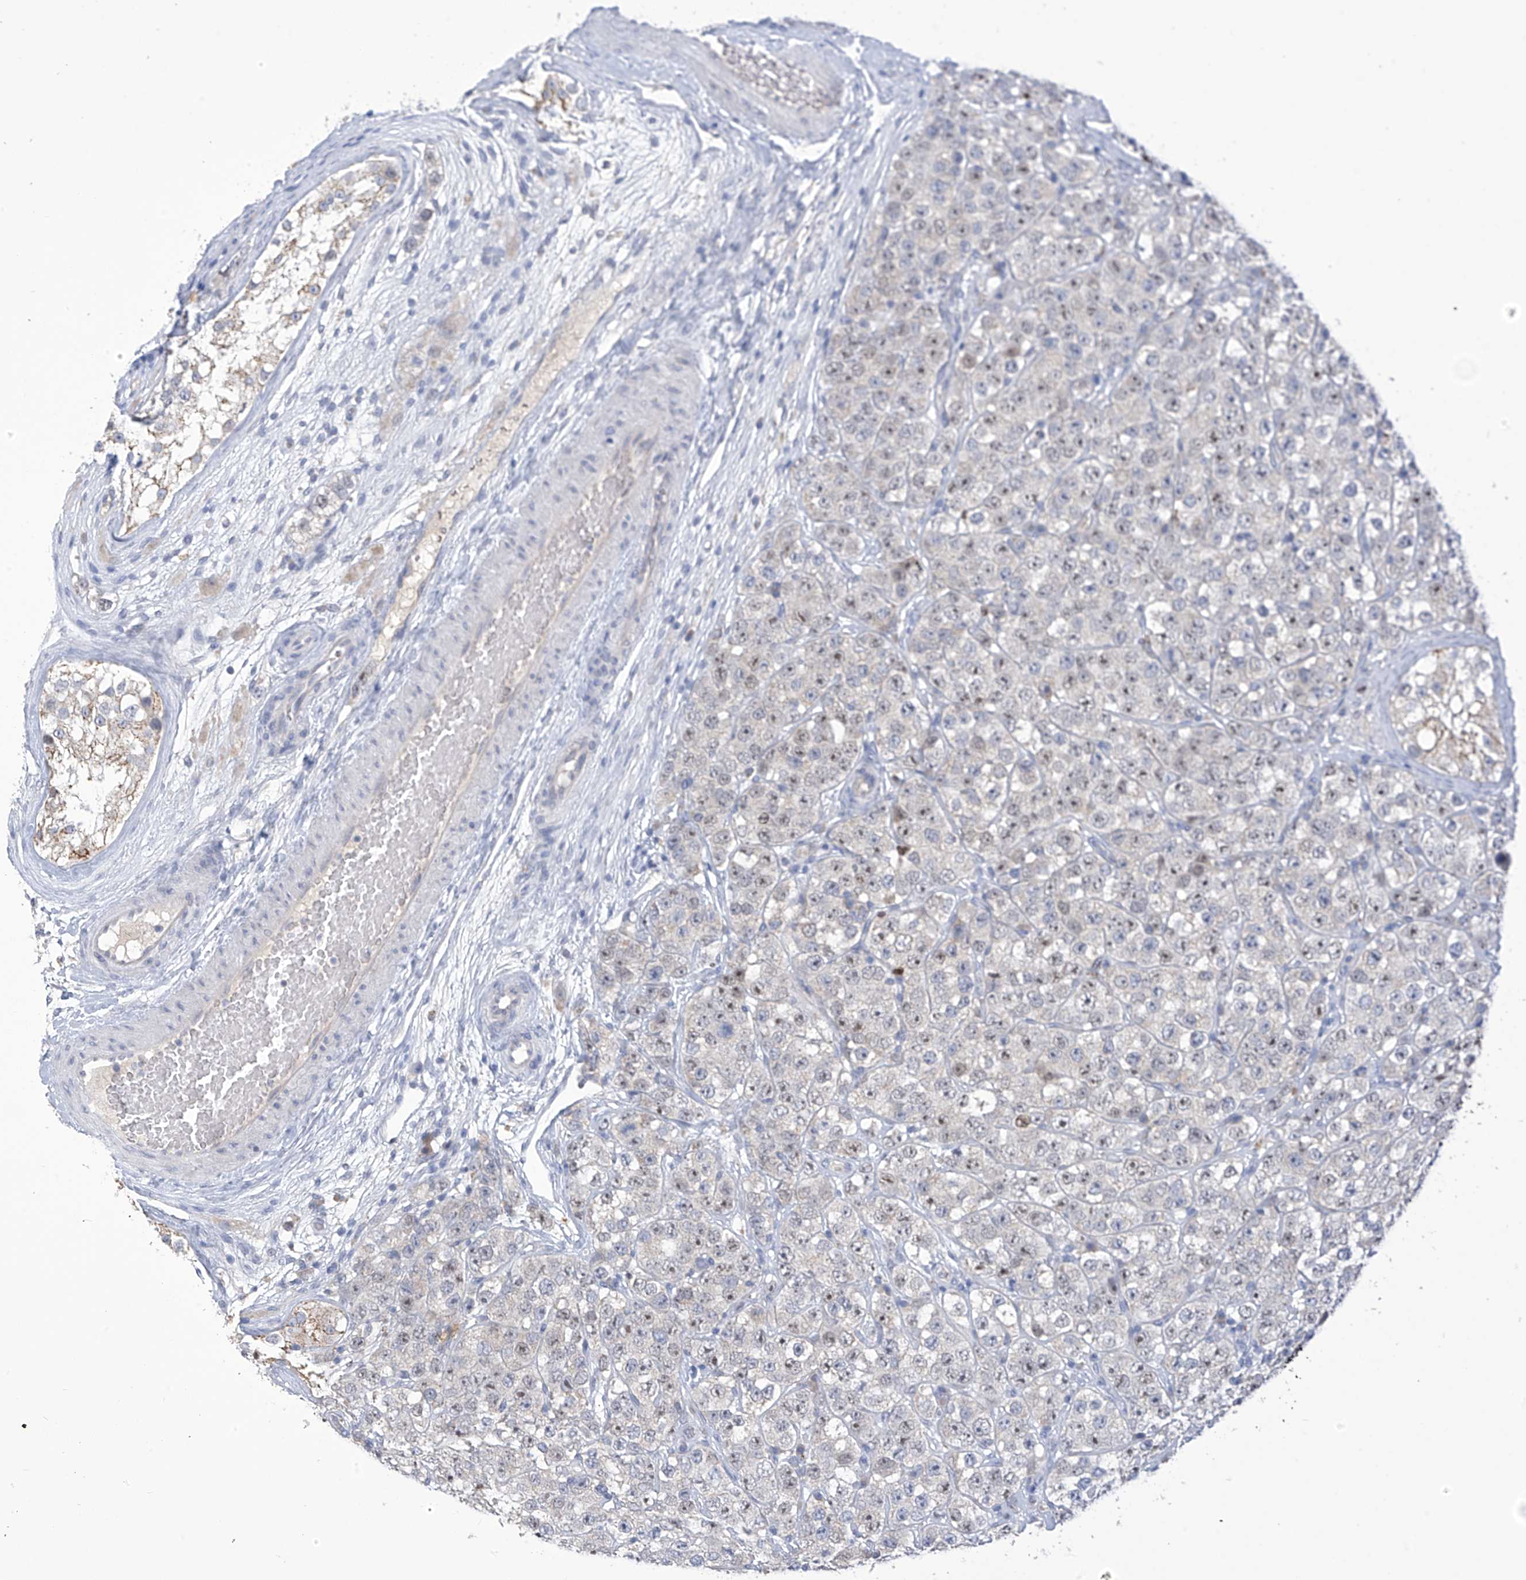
{"staining": {"intensity": "weak", "quantity": "<25%", "location": "nuclear"}, "tissue": "testis cancer", "cell_type": "Tumor cells", "image_type": "cancer", "snomed": [{"axis": "morphology", "description": "Seminoma, NOS"}, {"axis": "topography", "description": "Testis"}], "caption": "Testis seminoma was stained to show a protein in brown. There is no significant staining in tumor cells.", "gene": "IBA57", "patient": {"sex": "male", "age": 28}}